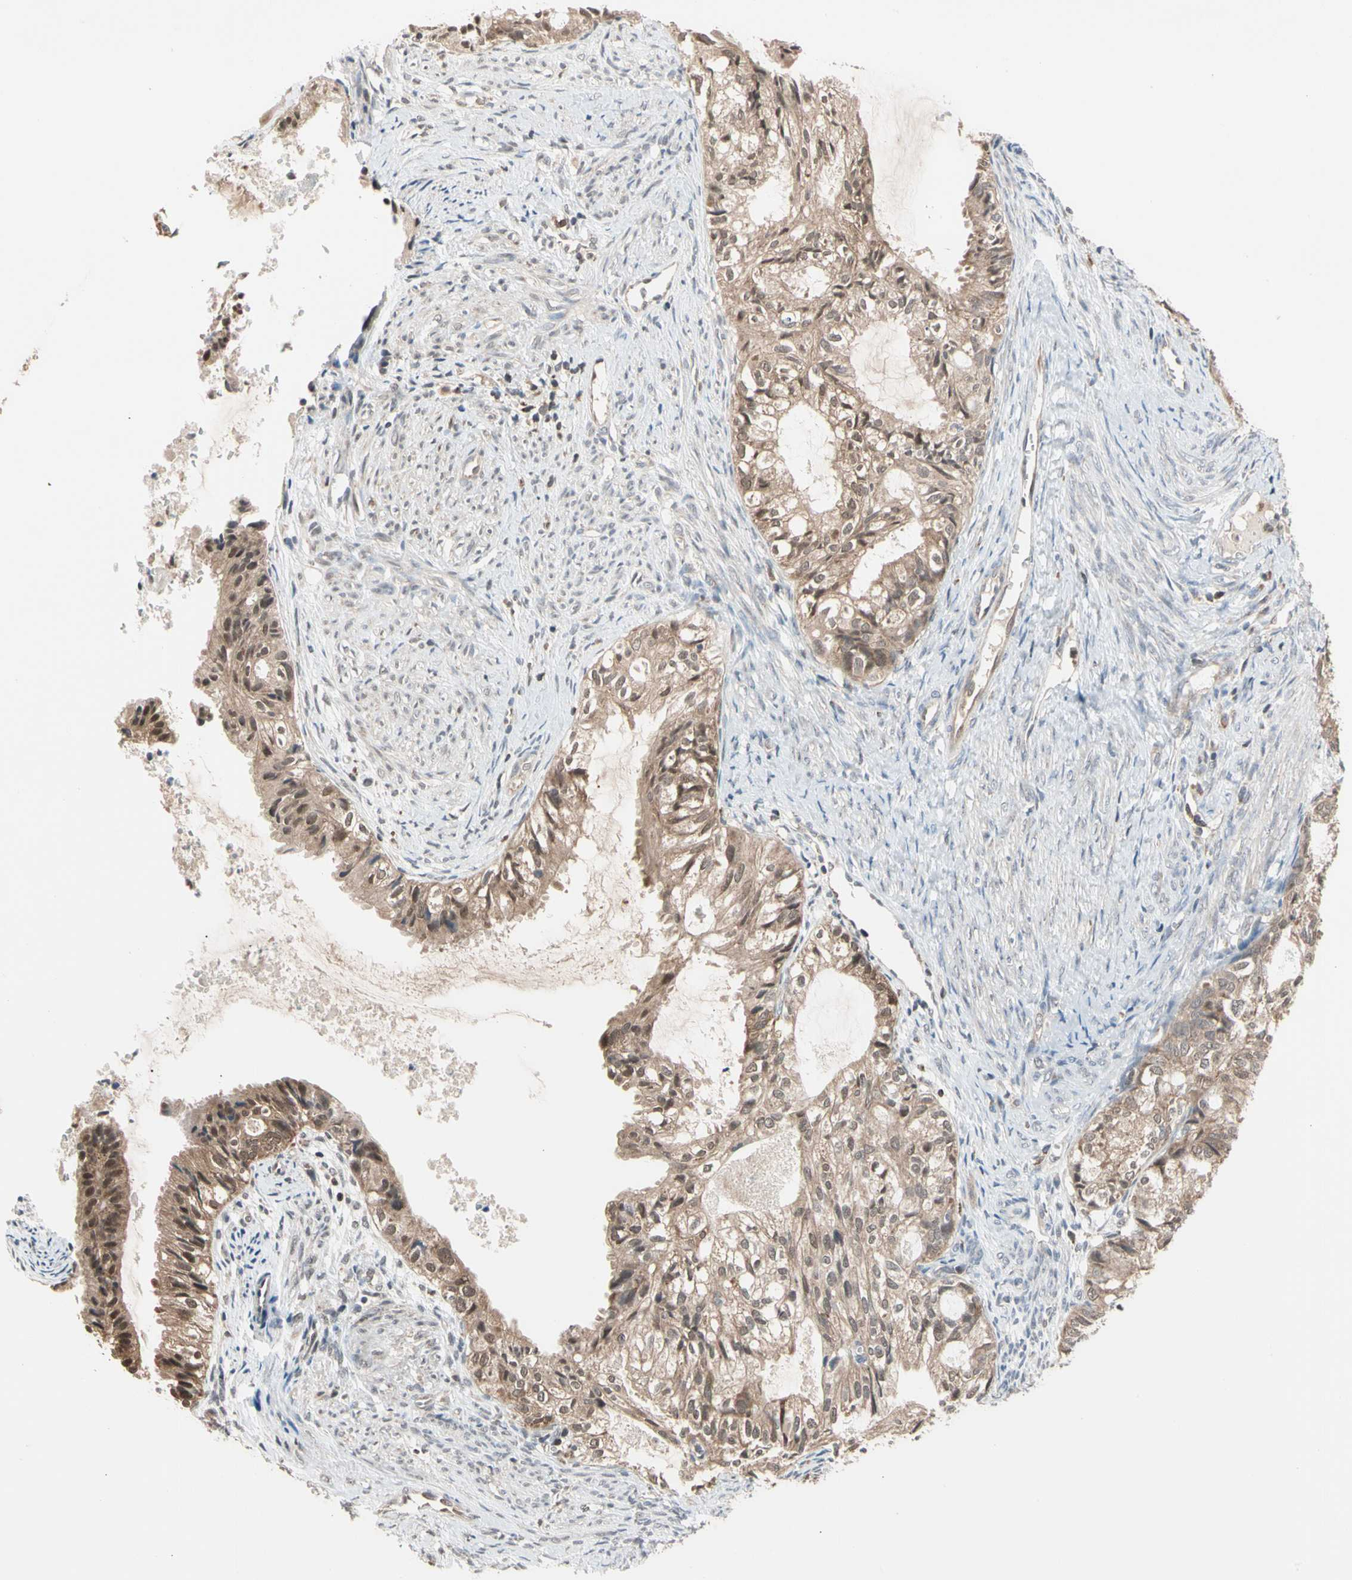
{"staining": {"intensity": "moderate", "quantity": ">75%", "location": "cytoplasmic/membranous,nuclear"}, "tissue": "cervical cancer", "cell_type": "Tumor cells", "image_type": "cancer", "snomed": [{"axis": "morphology", "description": "Normal tissue, NOS"}, {"axis": "morphology", "description": "Adenocarcinoma, NOS"}, {"axis": "topography", "description": "Cervix"}, {"axis": "topography", "description": "Endometrium"}], "caption": "A medium amount of moderate cytoplasmic/membranous and nuclear staining is seen in approximately >75% of tumor cells in adenocarcinoma (cervical) tissue. The protein of interest is stained brown, and the nuclei are stained in blue (DAB IHC with brightfield microscopy, high magnification).", "gene": "MTHFS", "patient": {"sex": "female", "age": 86}}